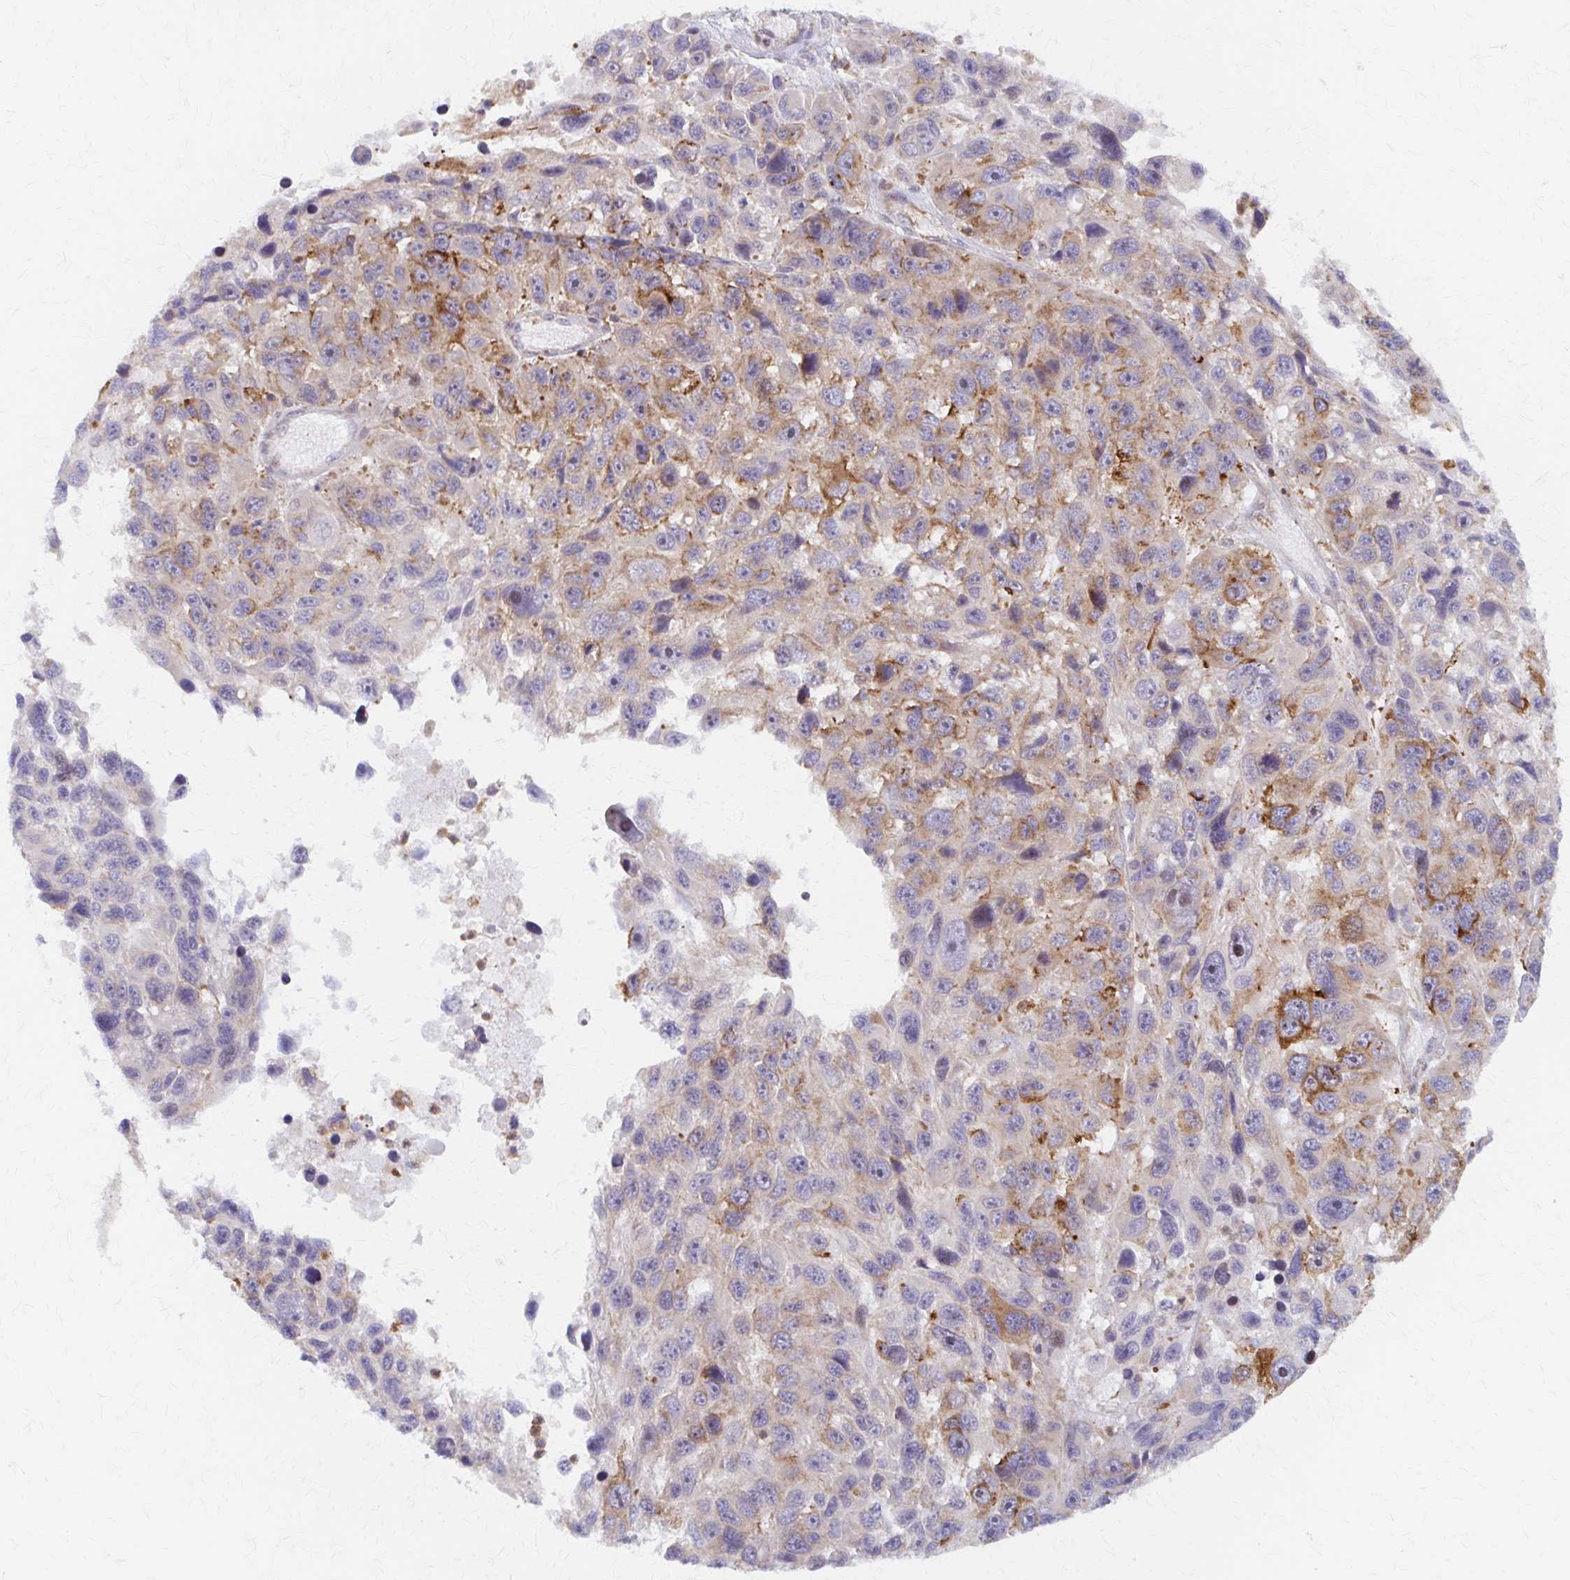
{"staining": {"intensity": "moderate", "quantity": "25%-75%", "location": "cytoplasmic/membranous"}, "tissue": "melanoma", "cell_type": "Tumor cells", "image_type": "cancer", "snomed": [{"axis": "morphology", "description": "Malignant melanoma, NOS"}, {"axis": "topography", "description": "Skin"}], "caption": "Approximately 25%-75% of tumor cells in human malignant melanoma display moderate cytoplasmic/membranous protein staining as visualized by brown immunohistochemical staining.", "gene": "ARHGAP35", "patient": {"sex": "male", "age": 53}}